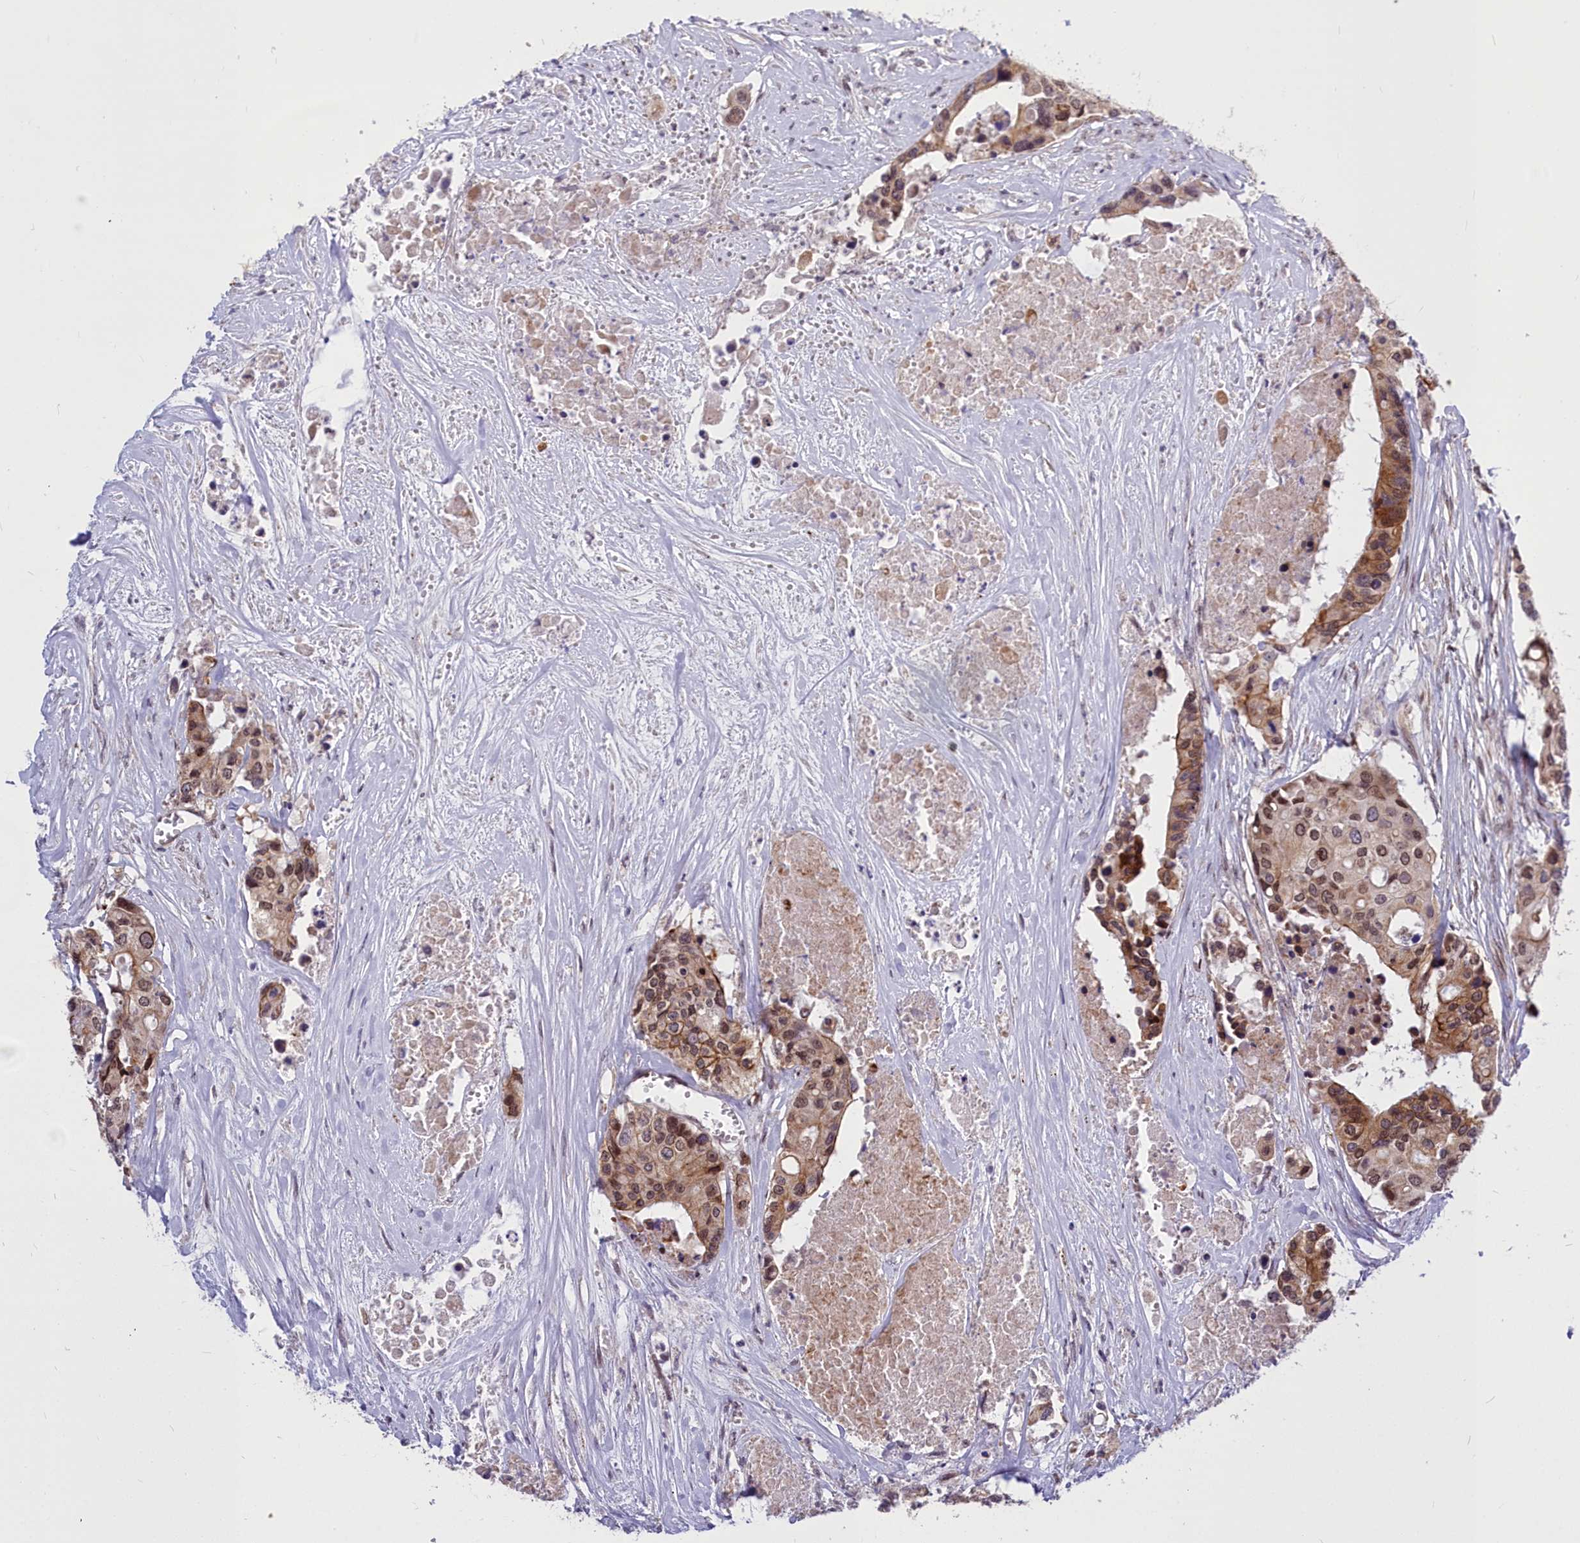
{"staining": {"intensity": "moderate", "quantity": ">75%", "location": "cytoplasmic/membranous,nuclear"}, "tissue": "colorectal cancer", "cell_type": "Tumor cells", "image_type": "cancer", "snomed": [{"axis": "morphology", "description": "Adenocarcinoma, NOS"}, {"axis": "topography", "description": "Colon"}], "caption": "Adenocarcinoma (colorectal) stained with a brown dye demonstrates moderate cytoplasmic/membranous and nuclear positive positivity in approximately >75% of tumor cells.", "gene": "ABCB8", "patient": {"sex": "male", "age": 77}}